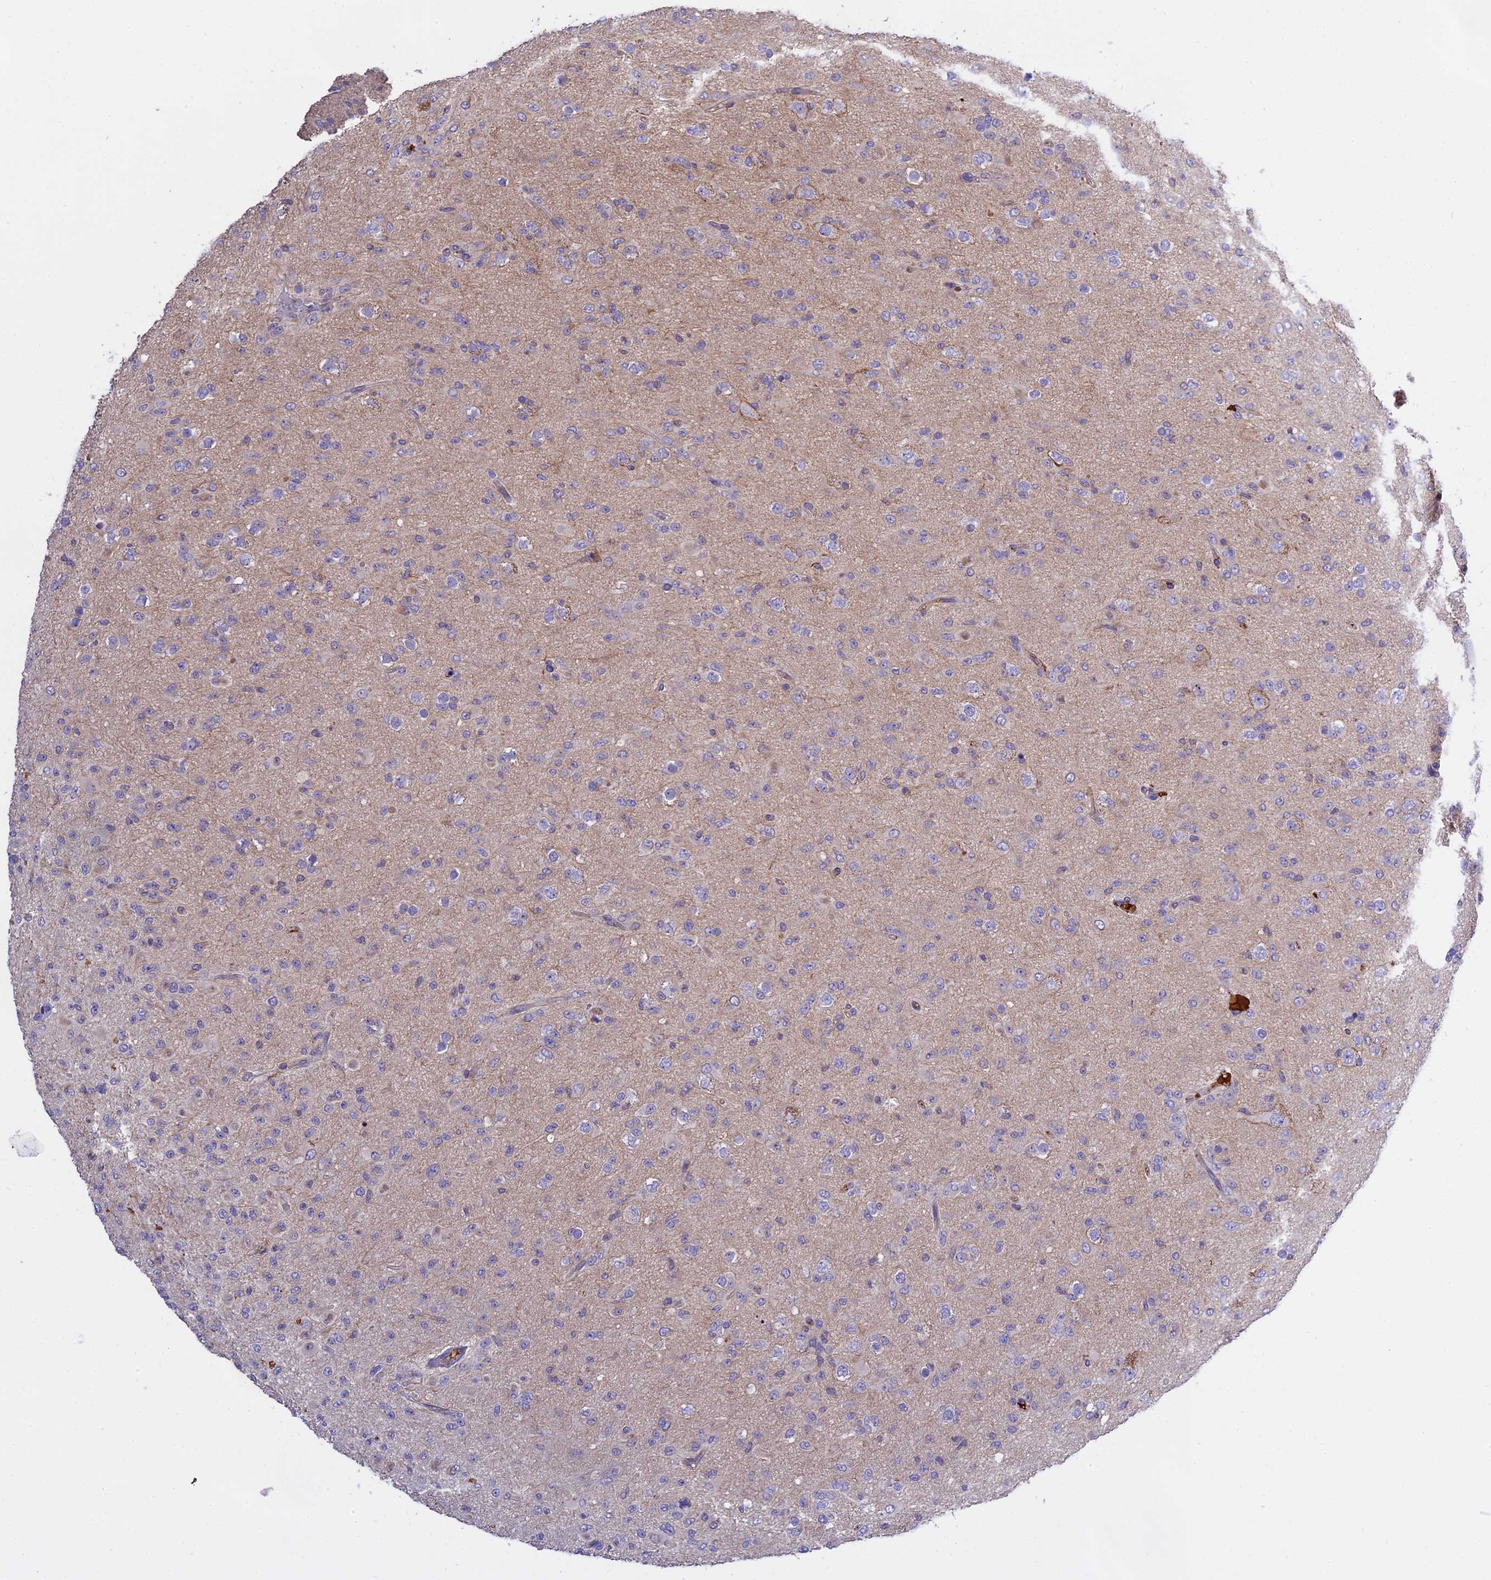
{"staining": {"intensity": "negative", "quantity": "none", "location": "none"}, "tissue": "glioma", "cell_type": "Tumor cells", "image_type": "cancer", "snomed": [{"axis": "morphology", "description": "Glioma, malignant, Low grade"}, {"axis": "topography", "description": "Brain"}], "caption": "High magnification brightfield microscopy of glioma stained with DAB (brown) and counterstained with hematoxylin (blue): tumor cells show no significant staining.", "gene": "CFAP119", "patient": {"sex": "male", "age": 65}}